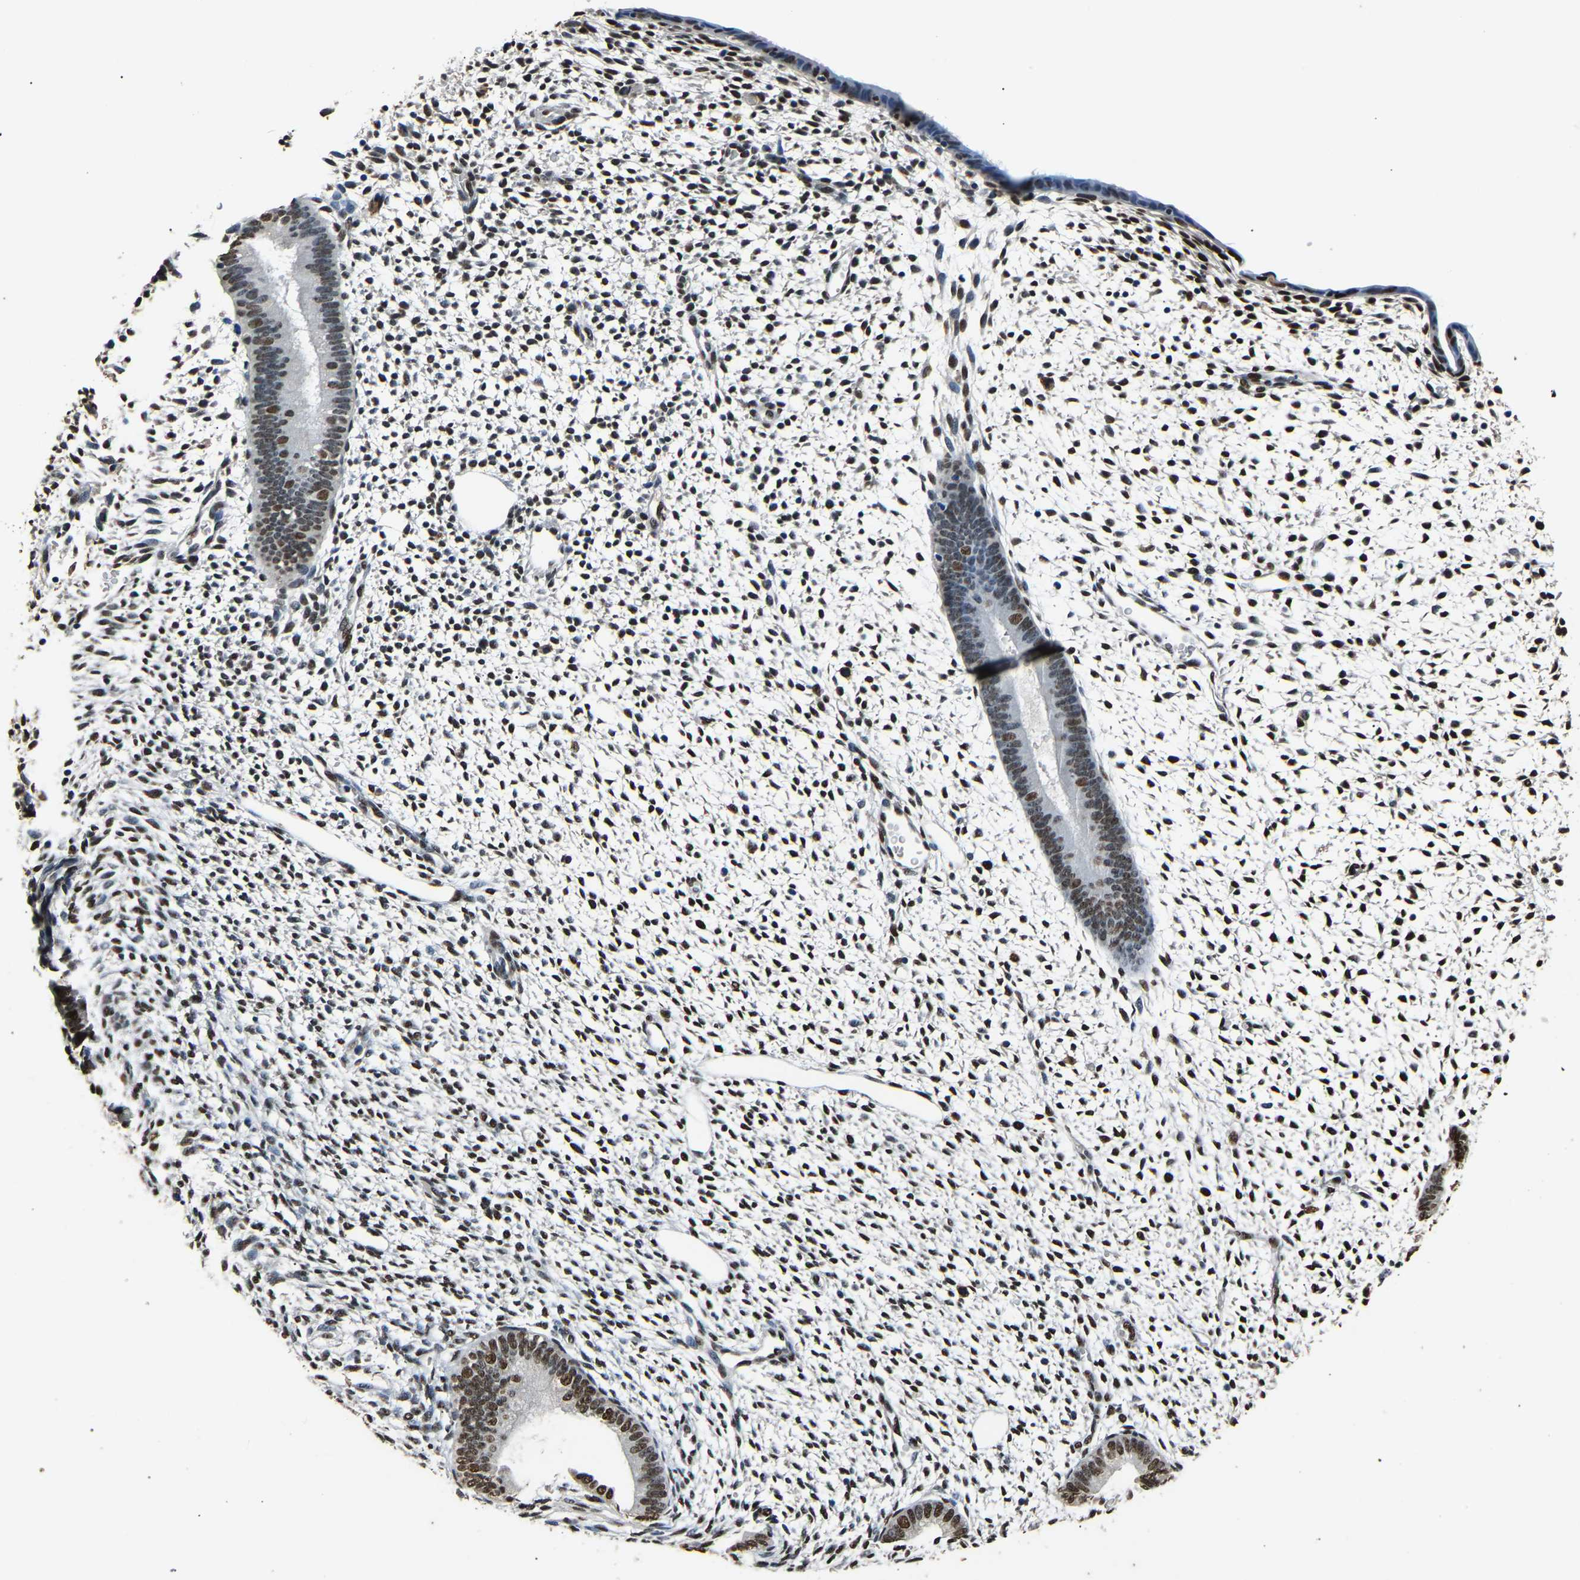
{"staining": {"intensity": "strong", "quantity": "25%-75%", "location": "nuclear"}, "tissue": "endometrium", "cell_type": "Cells in endometrial stroma", "image_type": "normal", "snomed": [{"axis": "morphology", "description": "Normal tissue, NOS"}, {"axis": "topography", "description": "Endometrium"}], "caption": "Brown immunohistochemical staining in benign endometrium displays strong nuclear expression in about 25%-75% of cells in endometrial stroma. (DAB IHC, brown staining for protein, blue staining for nuclei).", "gene": "SAFB", "patient": {"sex": "female", "age": 46}}